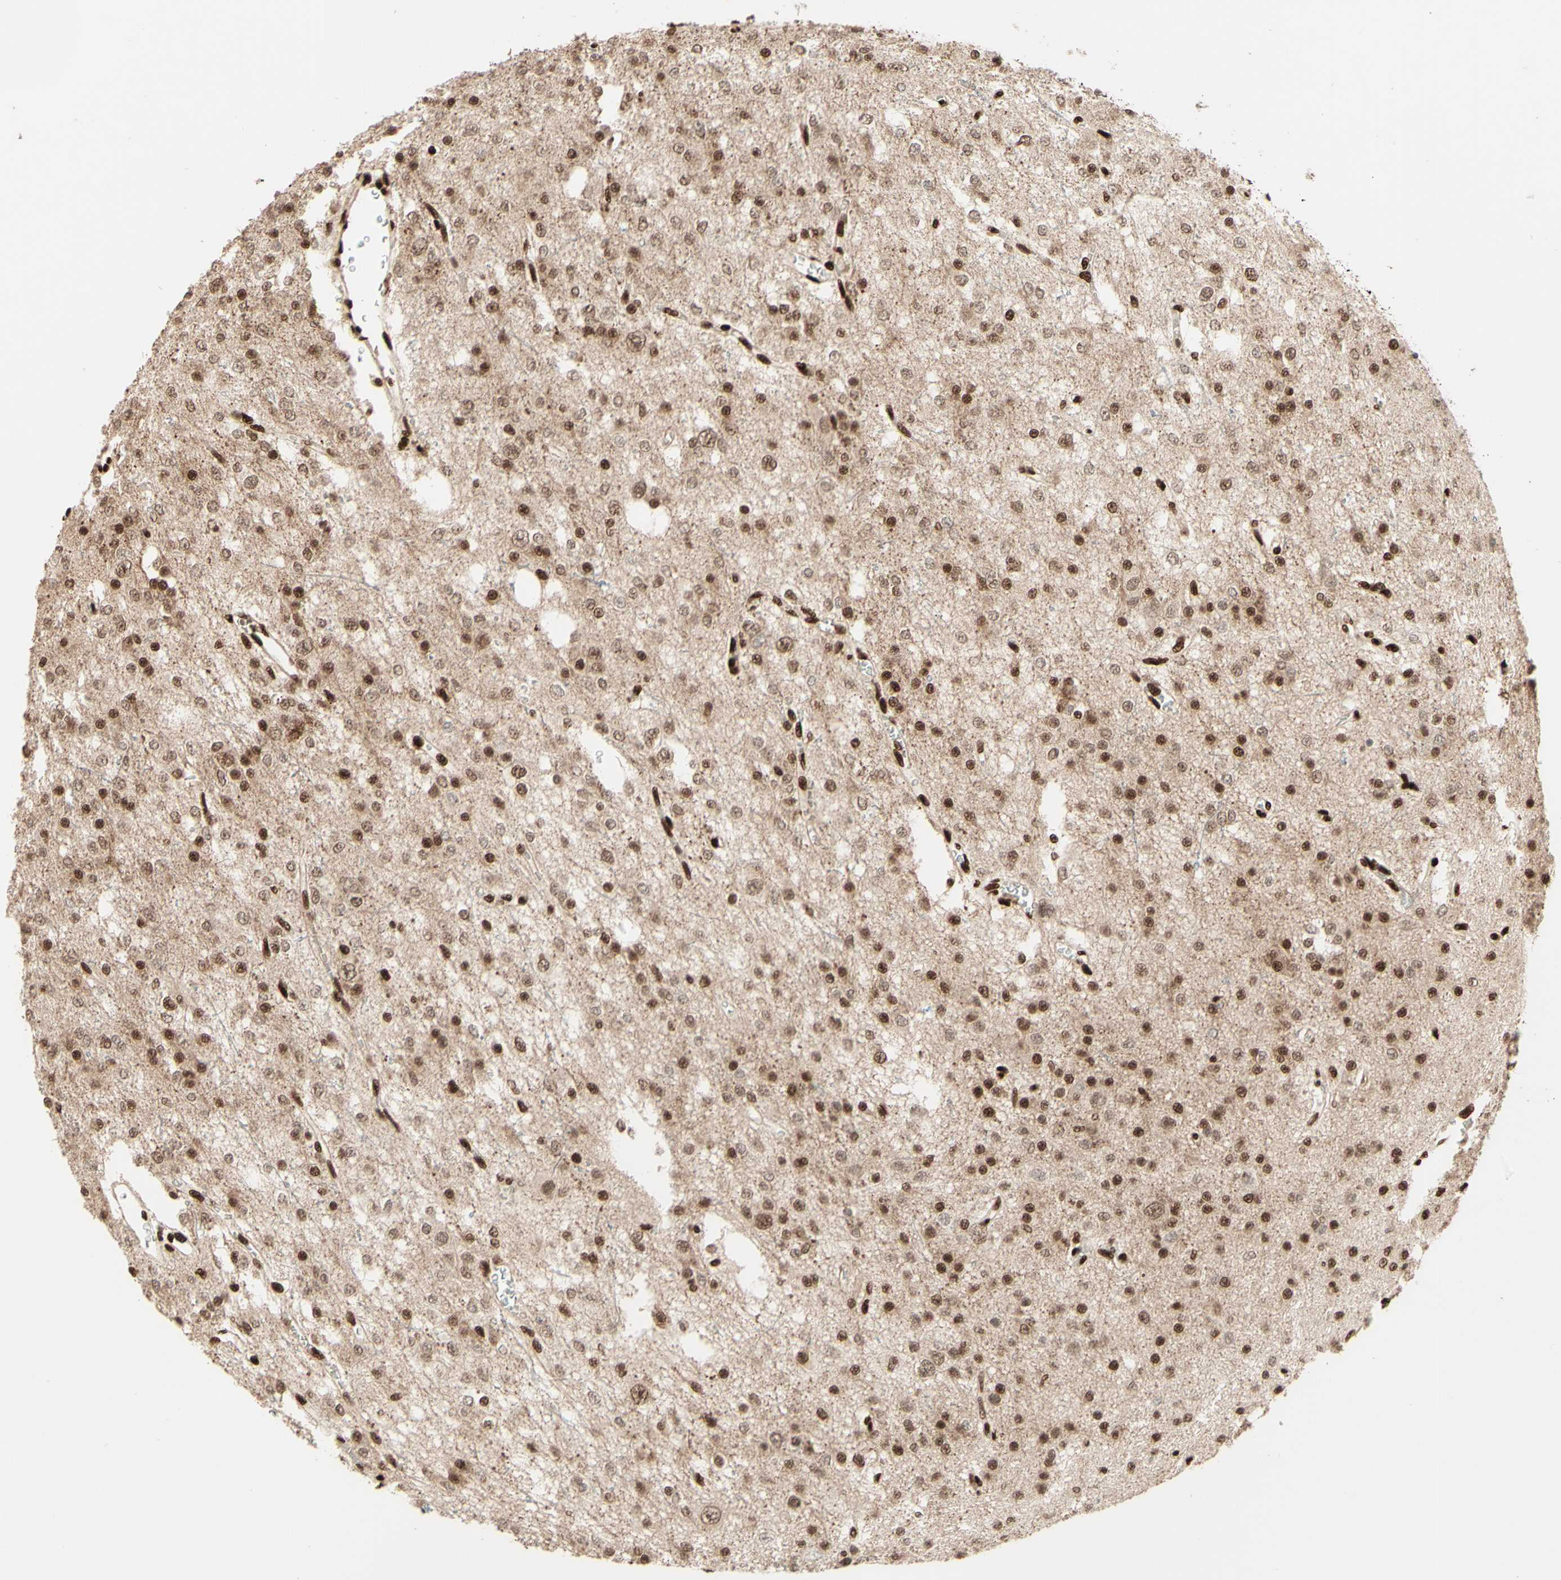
{"staining": {"intensity": "moderate", "quantity": ">75%", "location": "nuclear"}, "tissue": "glioma", "cell_type": "Tumor cells", "image_type": "cancer", "snomed": [{"axis": "morphology", "description": "Glioma, malignant, Low grade"}, {"axis": "topography", "description": "Brain"}], "caption": "Malignant glioma (low-grade) tissue exhibits moderate nuclear positivity in approximately >75% of tumor cells, visualized by immunohistochemistry. The staining is performed using DAB brown chromogen to label protein expression. The nuclei are counter-stained blue using hematoxylin.", "gene": "NR3C1", "patient": {"sex": "male", "age": 38}}